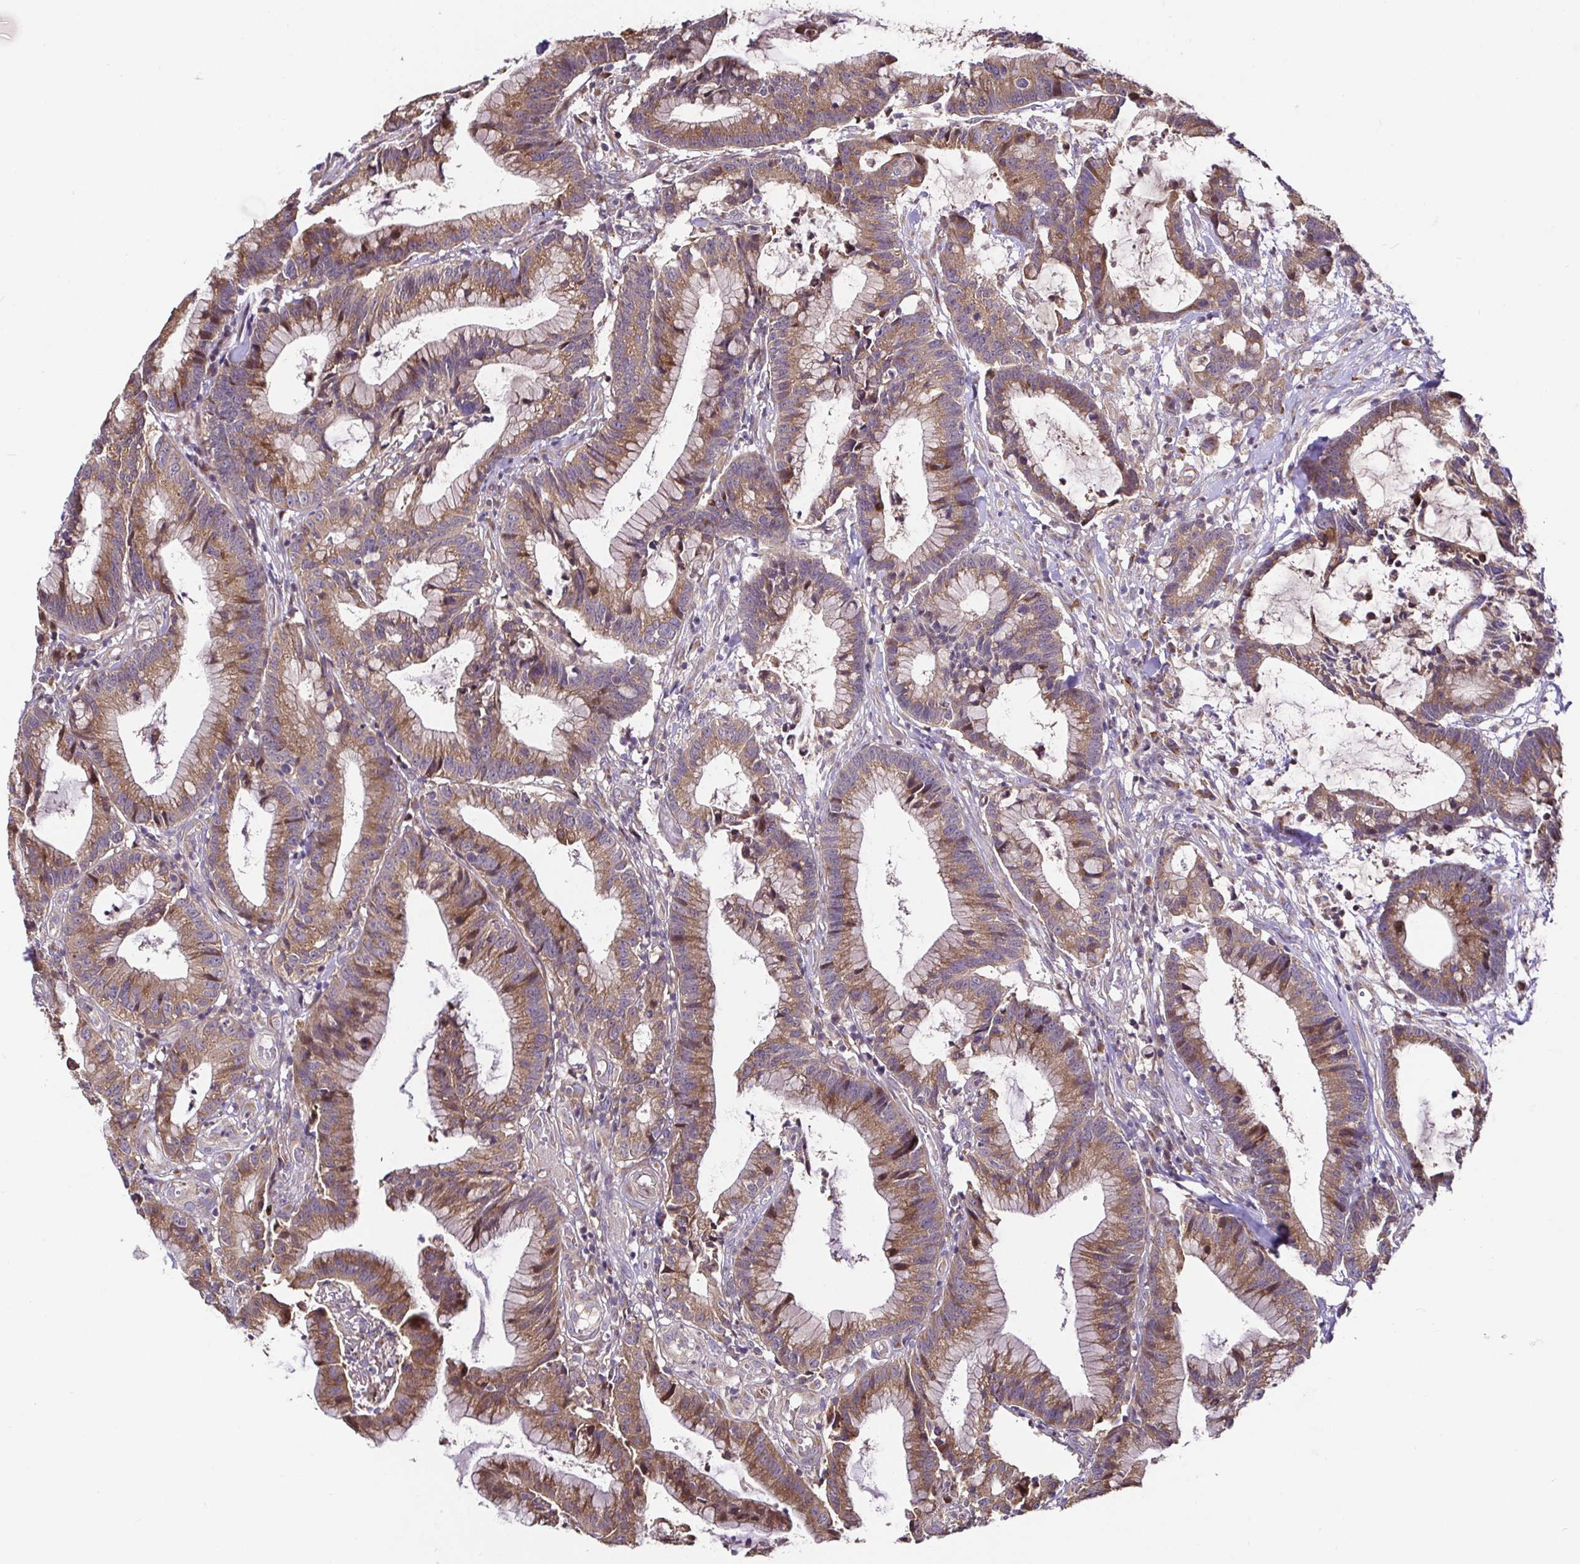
{"staining": {"intensity": "moderate", "quantity": ">75%", "location": "cytoplasmic/membranous"}, "tissue": "colorectal cancer", "cell_type": "Tumor cells", "image_type": "cancer", "snomed": [{"axis": "morphology", "description": "Adenocarcinoma, NOS"}, {"axis": "topography", "description": "Colon"}], "caption": "Tumor cells reveal medium levels of moderate cytoplasmic/membranous positivity in about >75% of cells in human adenocarcinoma (colorectal).", "gene": "ELP1", "patient": {"sex": "female", "age": 78}}